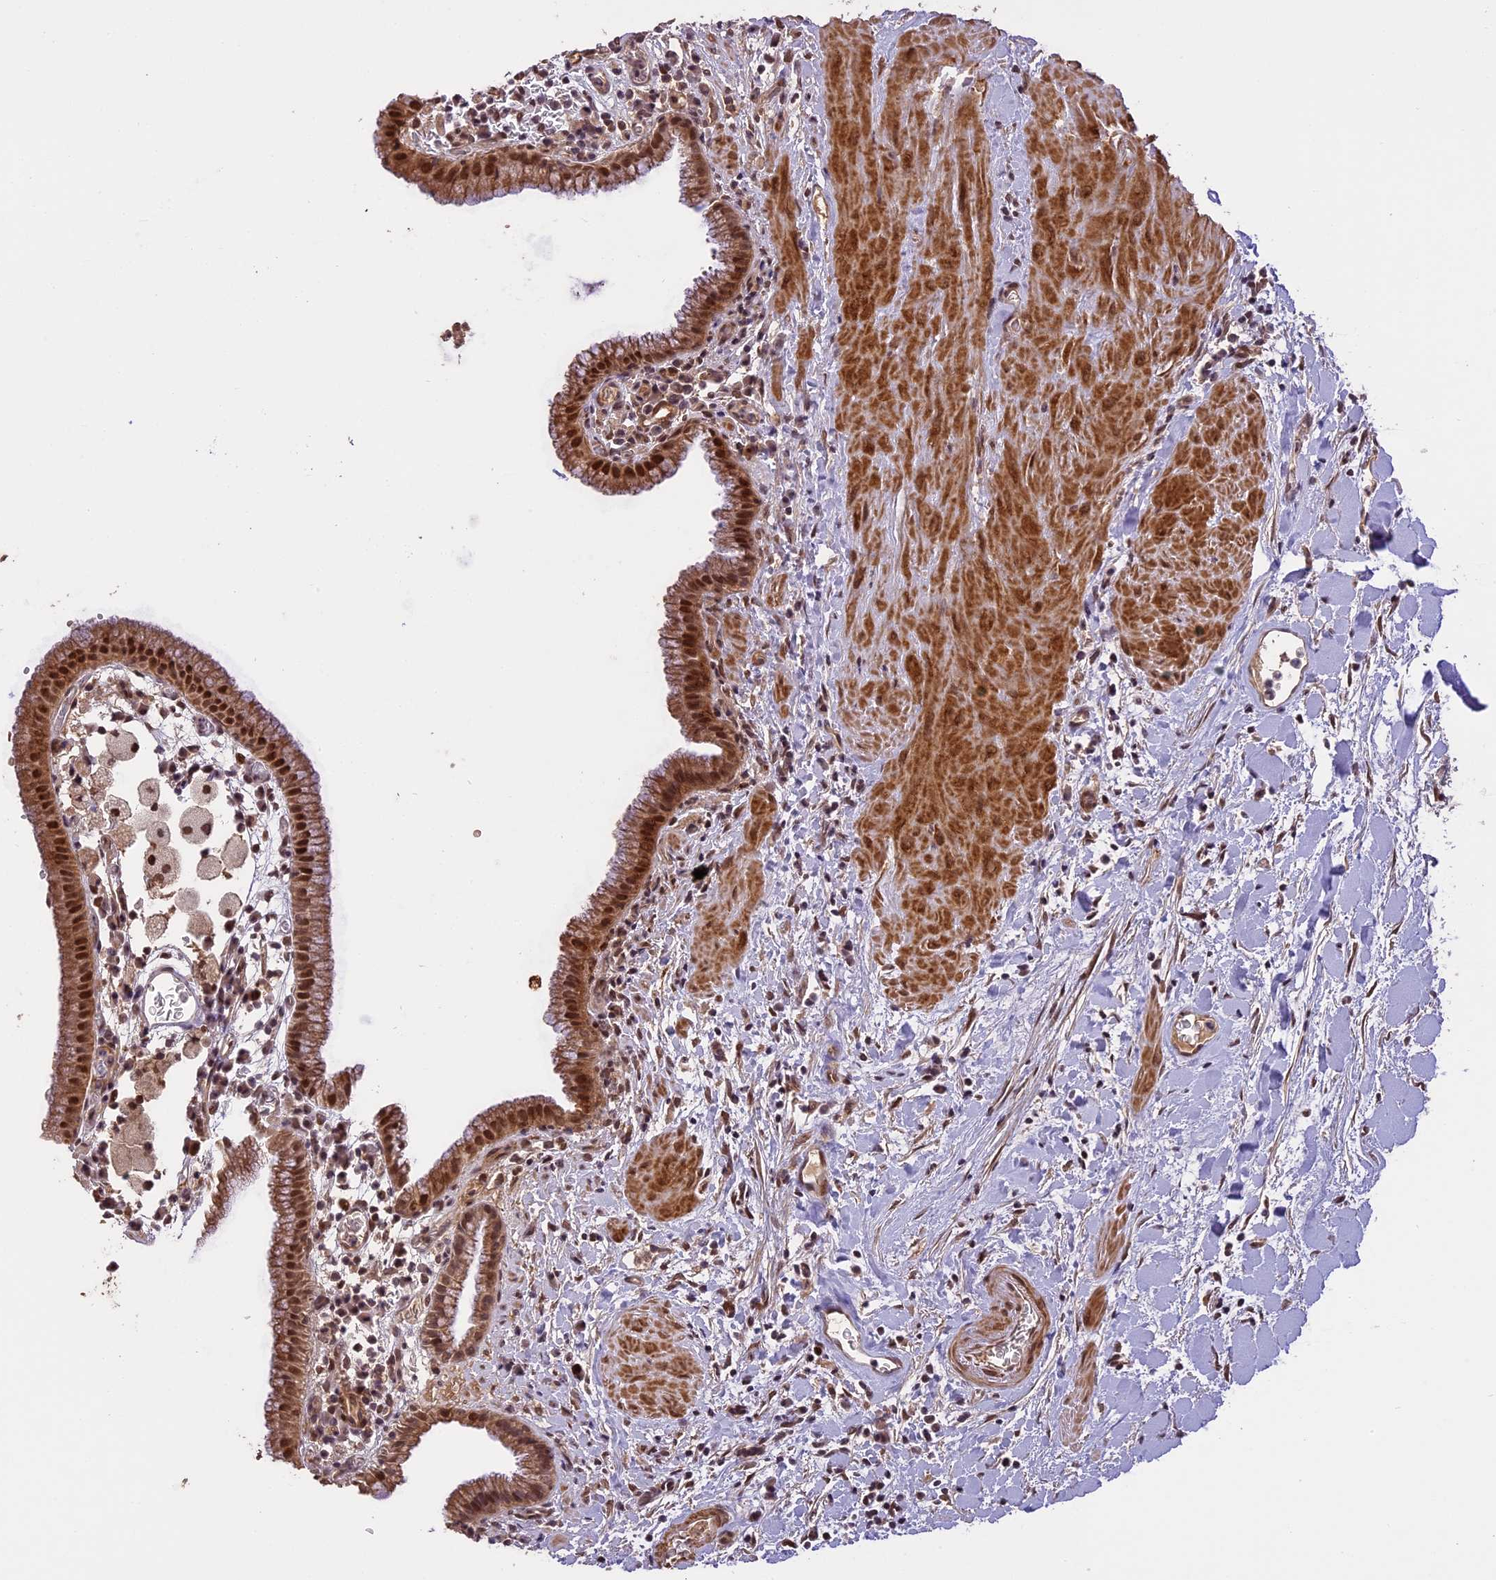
{"staining": {"intensity": "strong", "quantity": ">75%", "location": "cytoplasmic/membranous,nuclear"}, "tissue": "gallbladder", "cell_type": "Glandular cells", "image_type": "normal", "snomed": [{"axis": "morphology", "description": "Normal tissue, NOS"}, {"axis": "topography", "description": "Gallbladder"}], "caption": "Human gallbladder stained with a brown dye reveals strong cytoplasmic/membranous,nuclear positive expression in approximately >75% of glandular cells.", "gene": "PRELID2", "patient": {"sex": "male", "age": 78}}